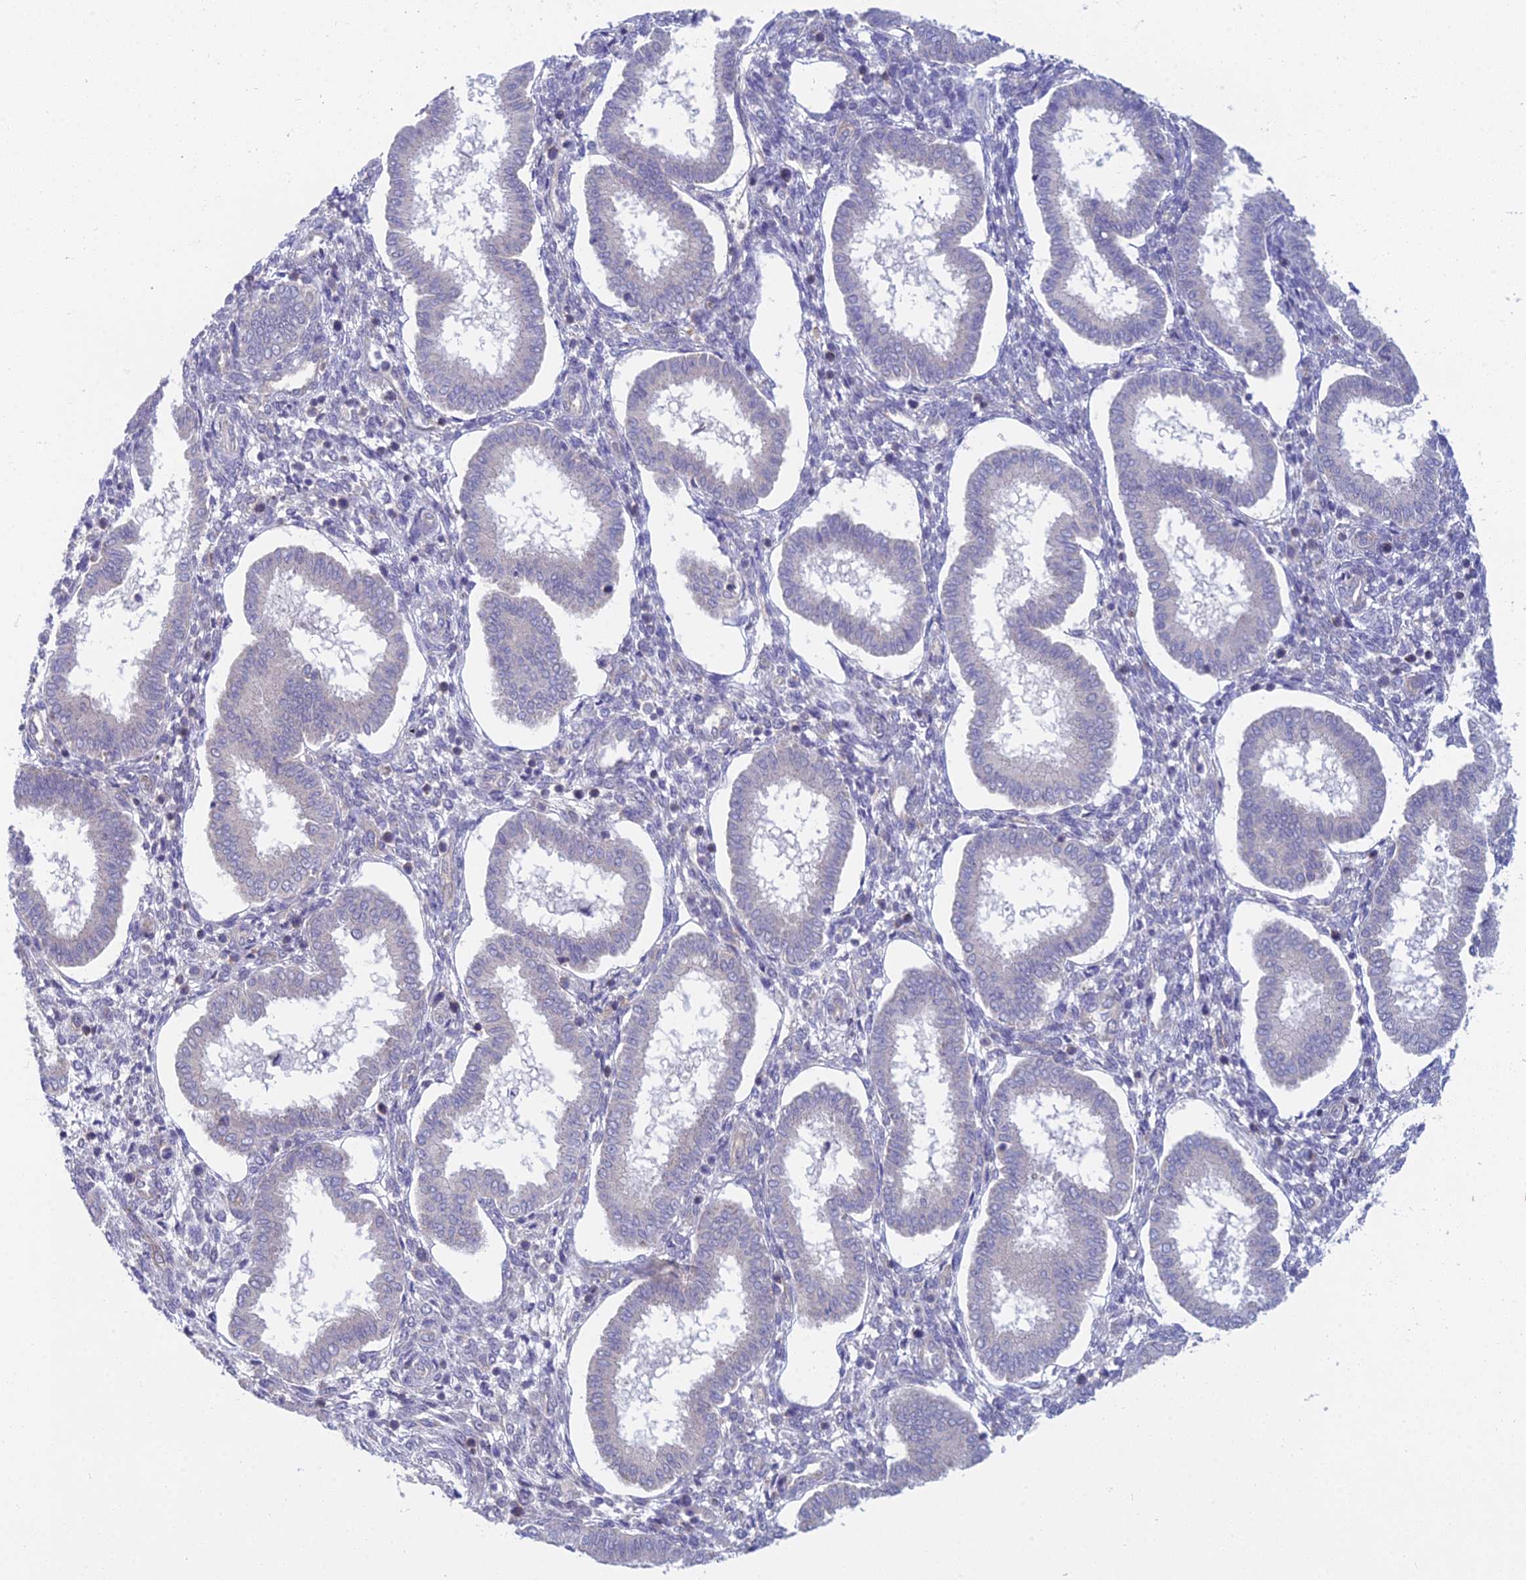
{"staining": {"intensity": "negative", "quantity": "none", "location": "none"}, "tissue": "endometrium", "cell_type": "Cells in endometrial stroma", "image_type": "normal", "snomed": [{"axis": "morphology", "description": "Normal tissue, NOS"}, {"axis": "topography", "description": "Endometrium"}], "caption": "Cells in endometrial stroma show no significant protein staining in normal endometrium. Nuclei are stained in blue.", "gene": "METTL26", "patient": {"sex": "female", "age": 24}}